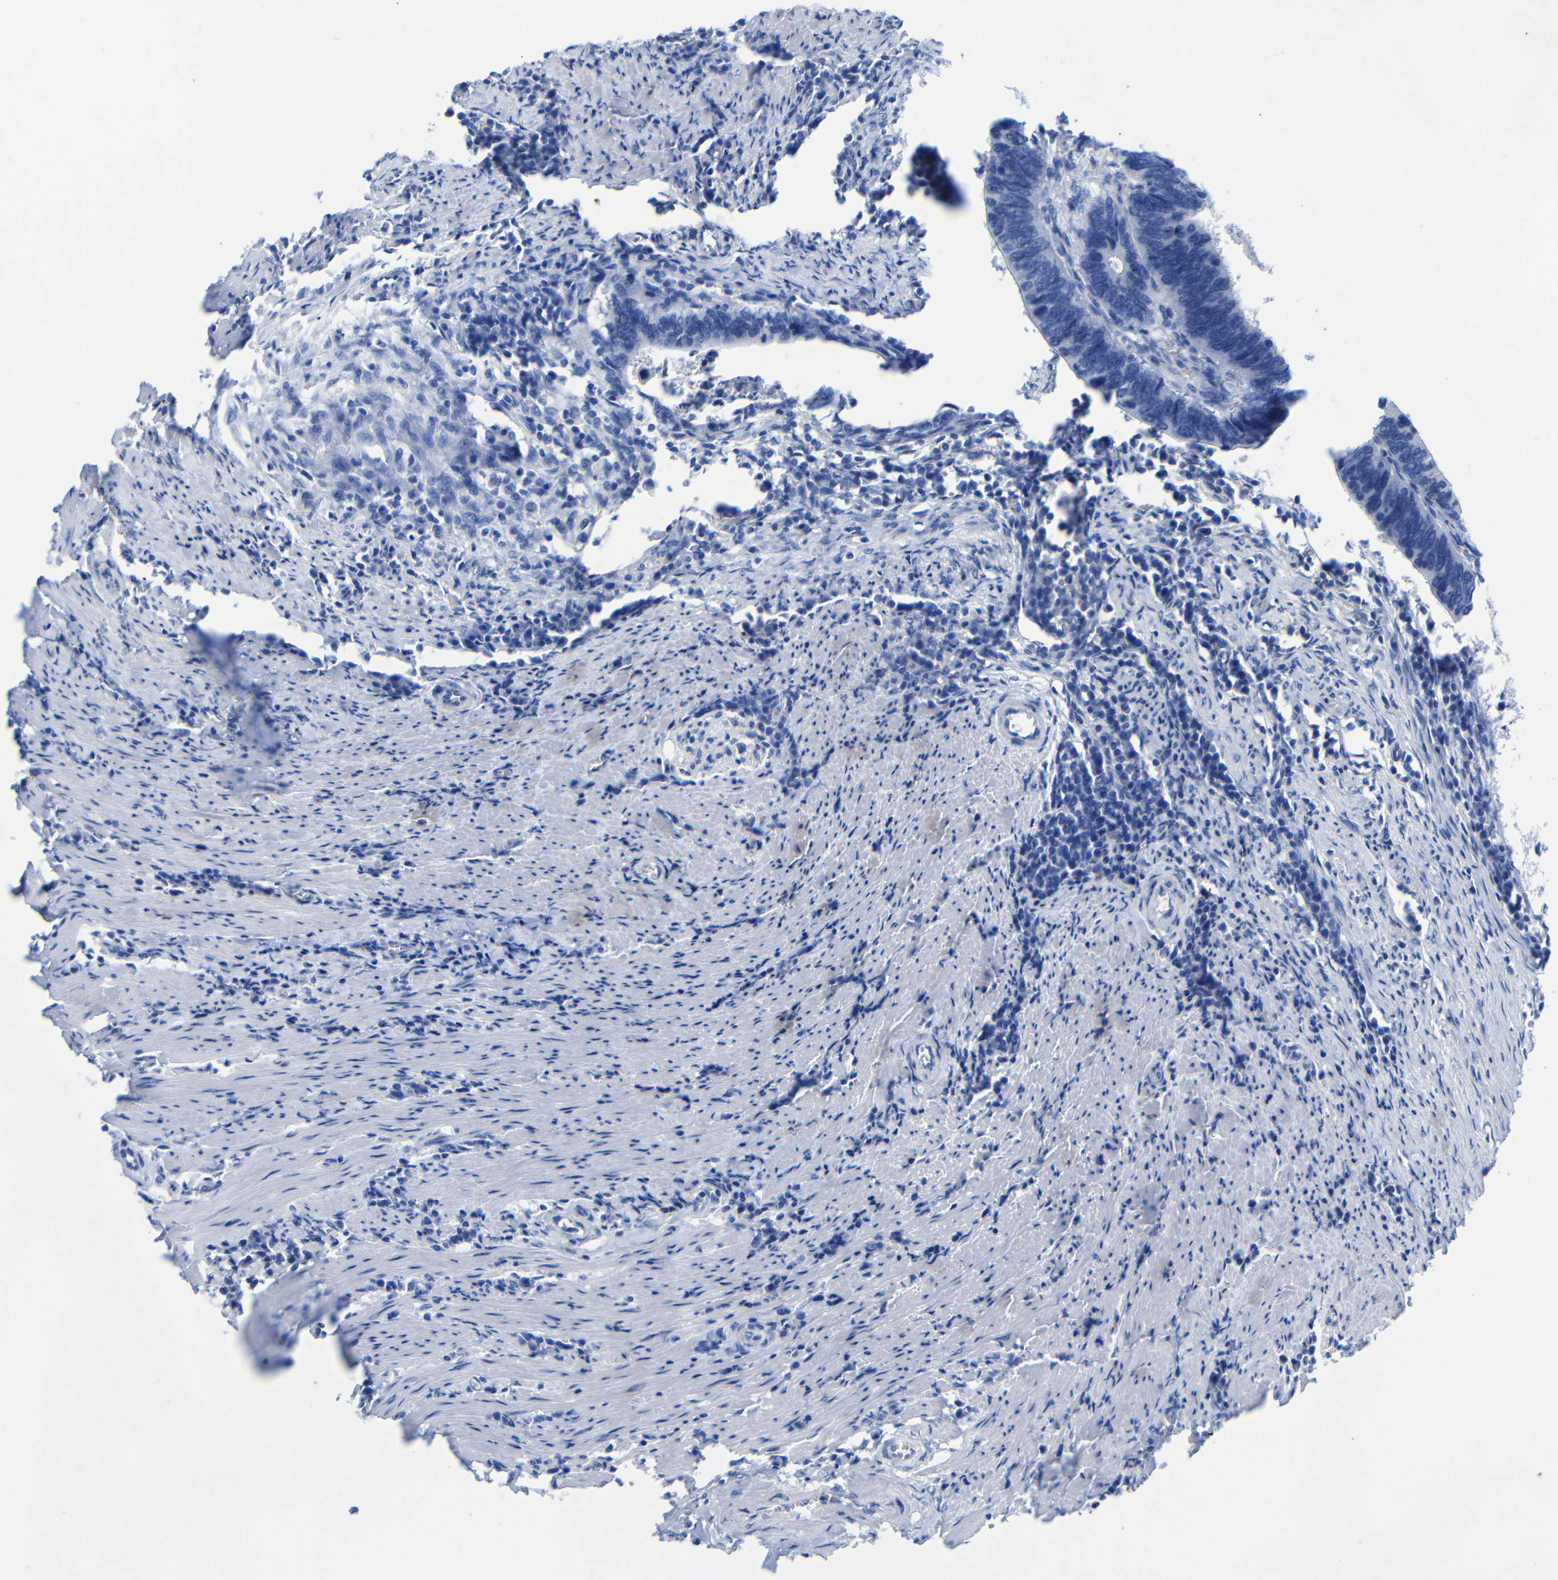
{"staining": {"intensity": "negative", "quantity": "none", "location": "none"}, "tissue": "colorectal cancer", "cell_type": "Tumor cells", "image_type": "cancer", "snomed": [{"axis": "morphology", "description": "Adenocarcinoma, NOS"}, {"axis": "topography", "description": "Colon"}], "caption": "Colorectal cancer (adenocarcinoma) was stained to show a protein in brown. There is no significant positivity in tumor cells. (Immunohistochemistry, brightfield microscopy, high magnification).", "gene": "CGNL1", "patient": {"sex": "male", "age": 72}}